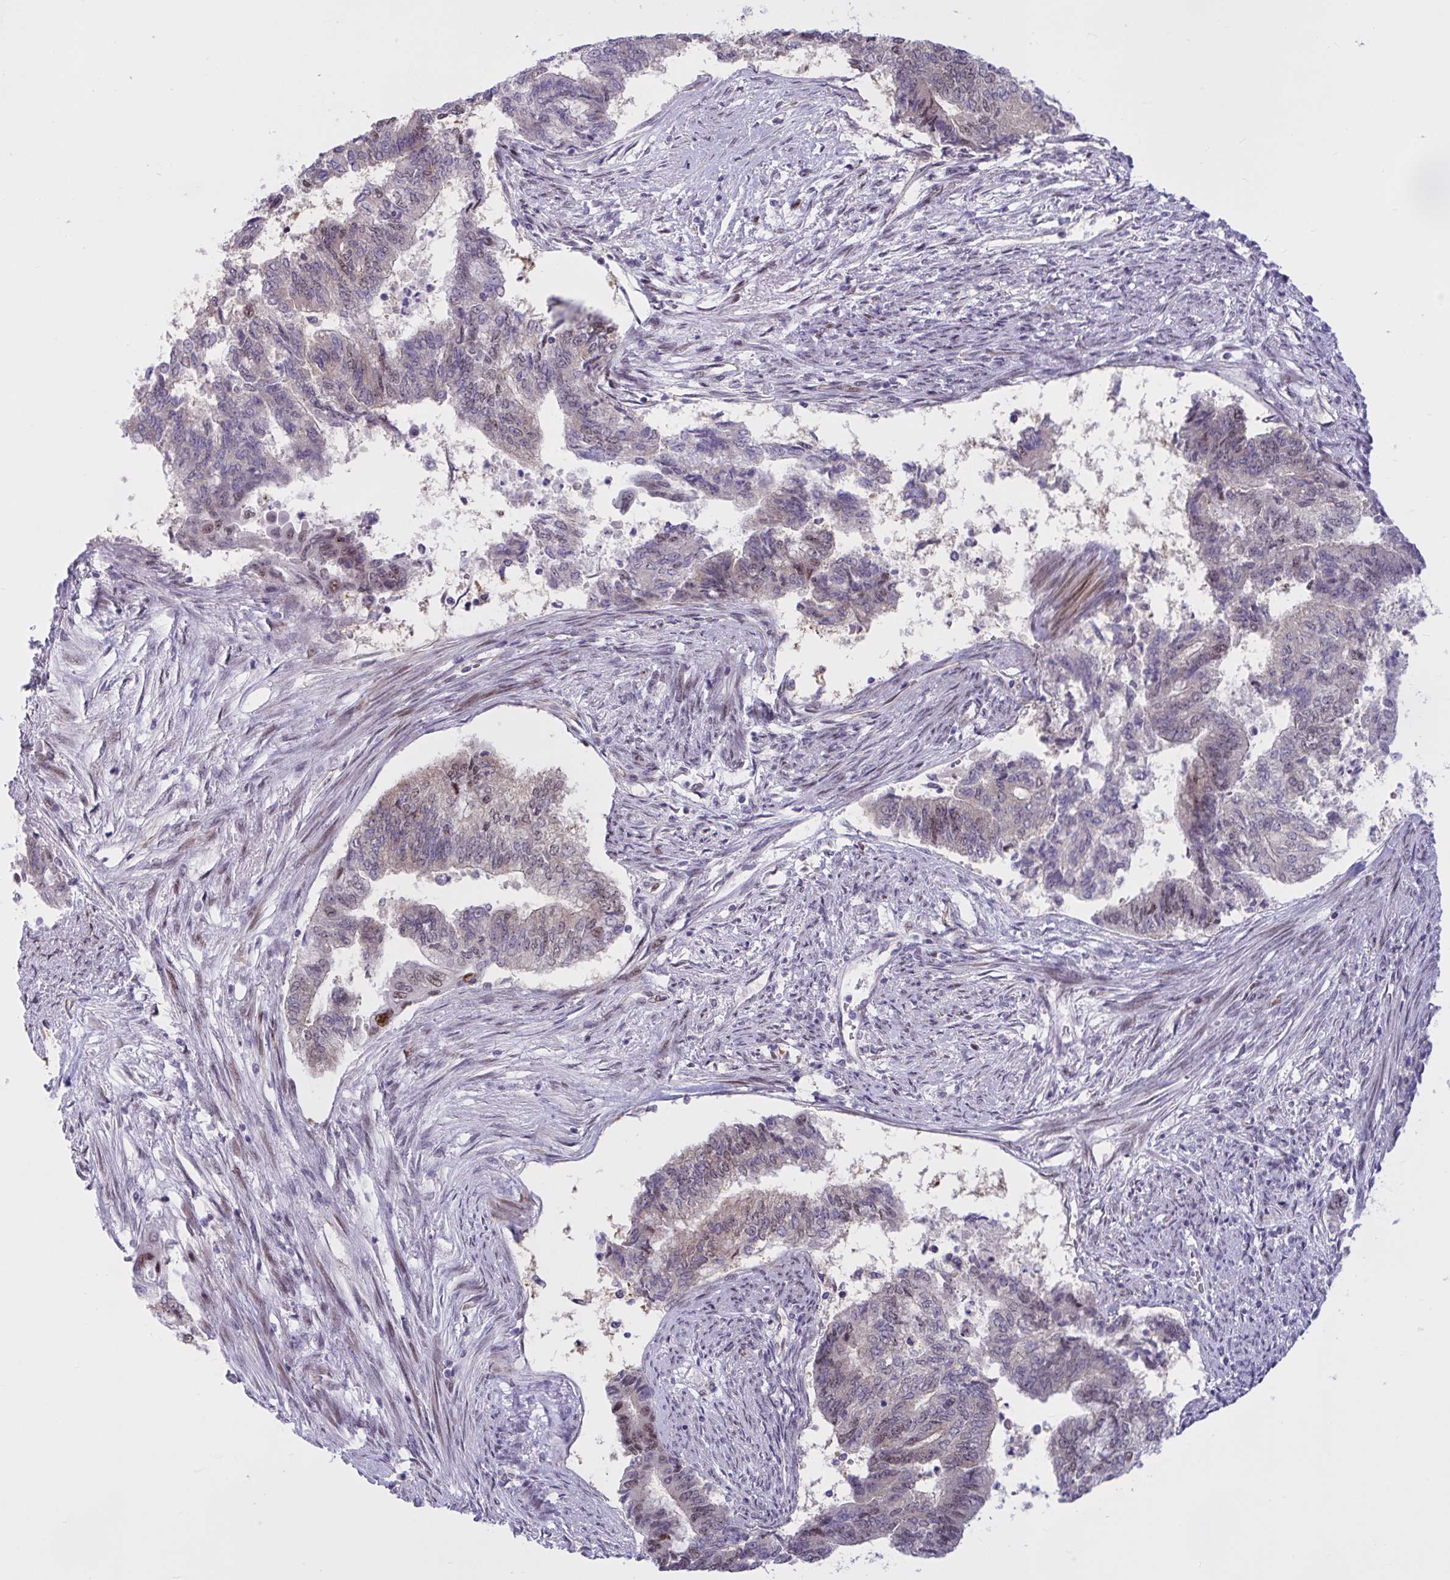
{"staining": {"intensity": "moderate", "quantity": "25%-75%", "location": "cytoplasmic/membranous,nuclear"}, "tissue": "endometrial cancer", "cell_type": "Tumor cells", "image_type": "cancer", "snomed": [{"axis": "morphology", "description": "Adenocarcinoma, NOS"}, {"axis": "topography", "description": "Endometrium"}], "caption": "Endometrial cancer stained with a protein marker shows moderate staining in tumor cells.", "gene": "RBL1", "patient": {"sex": "female", "age": 65}}